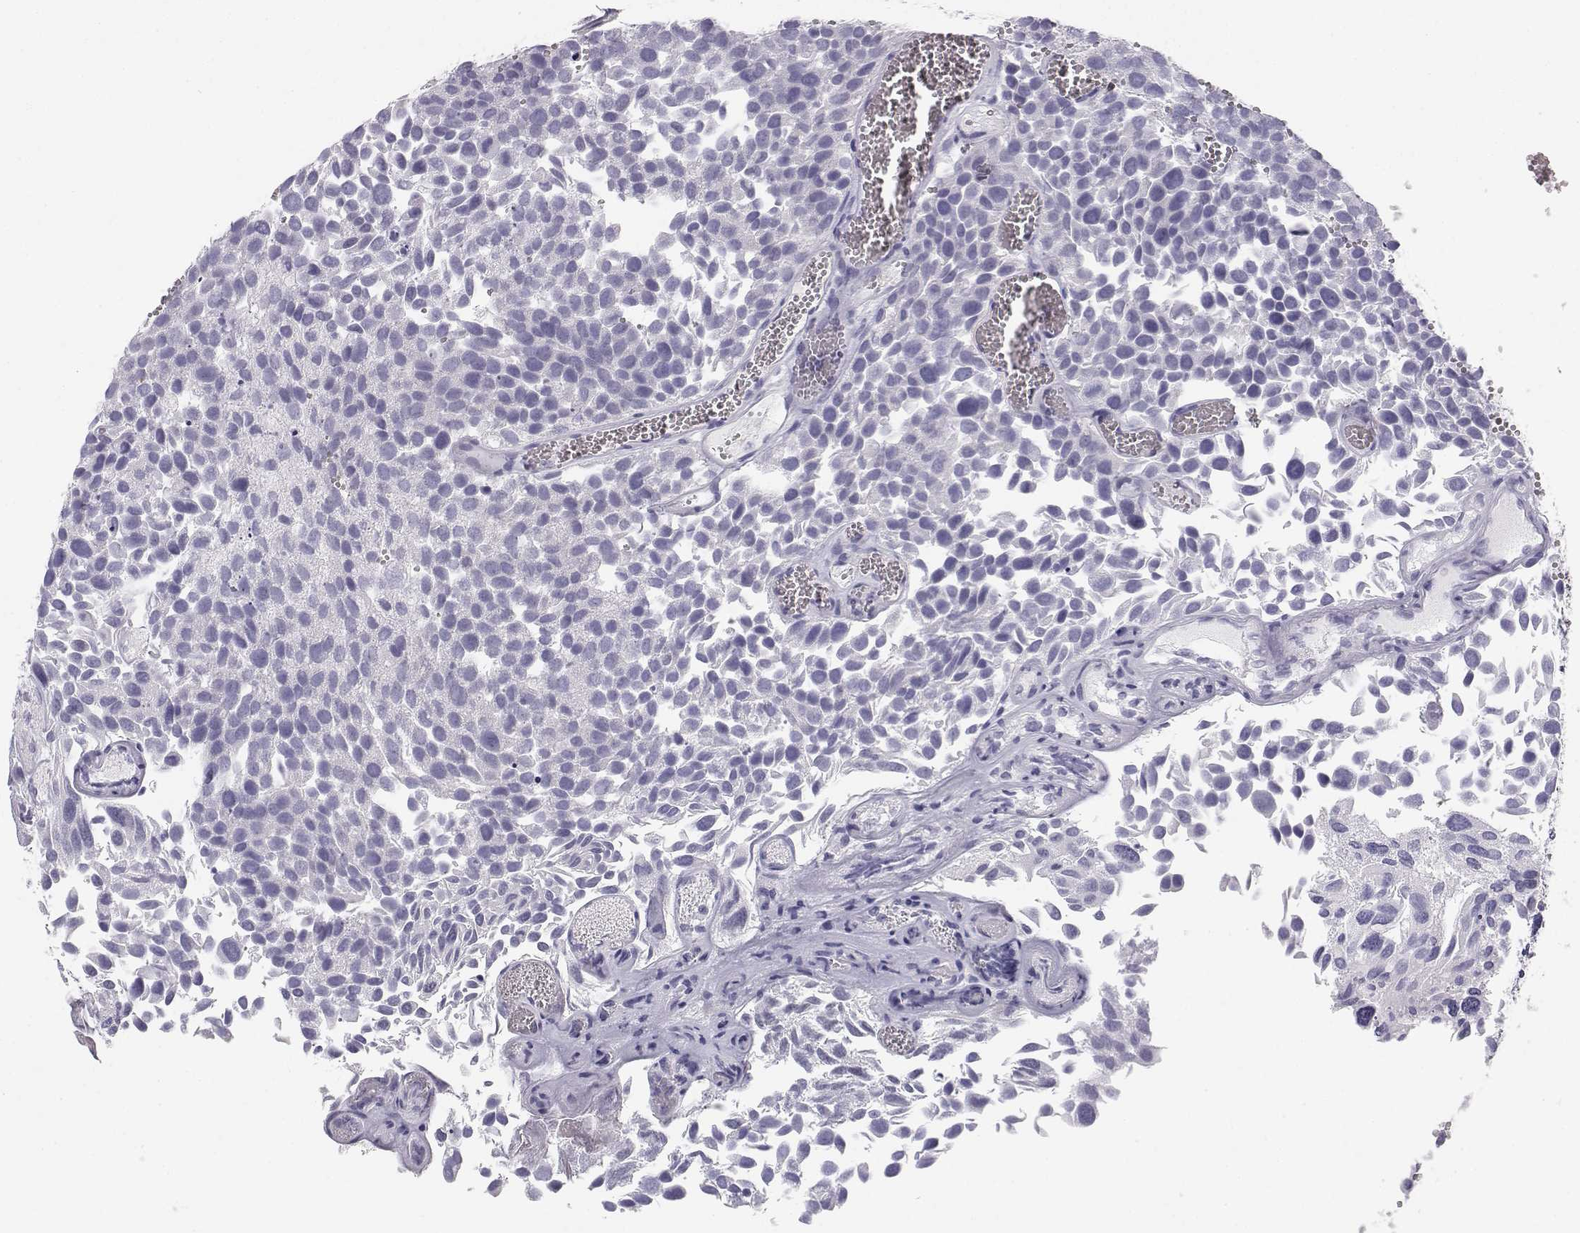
{"staining": {"intensity": "negative", "quantity": "none", "location": "none"}, "tissue": "urothelial cancer", "cell_type": "Tumor cells", "image_type": "cancer", "snomed": [{"axis": "morphology", "description": "Urothelial carcinoma, Low grade"}, {"axis": "topography", "description": "Urinary bladder"}], "caption": "DAB immunohistochemical staining of urothelial cancer reveals no significant expression in tumor cells.", "gene": "KCNMB4", "patient": {"sex": "female", "age": 69}}